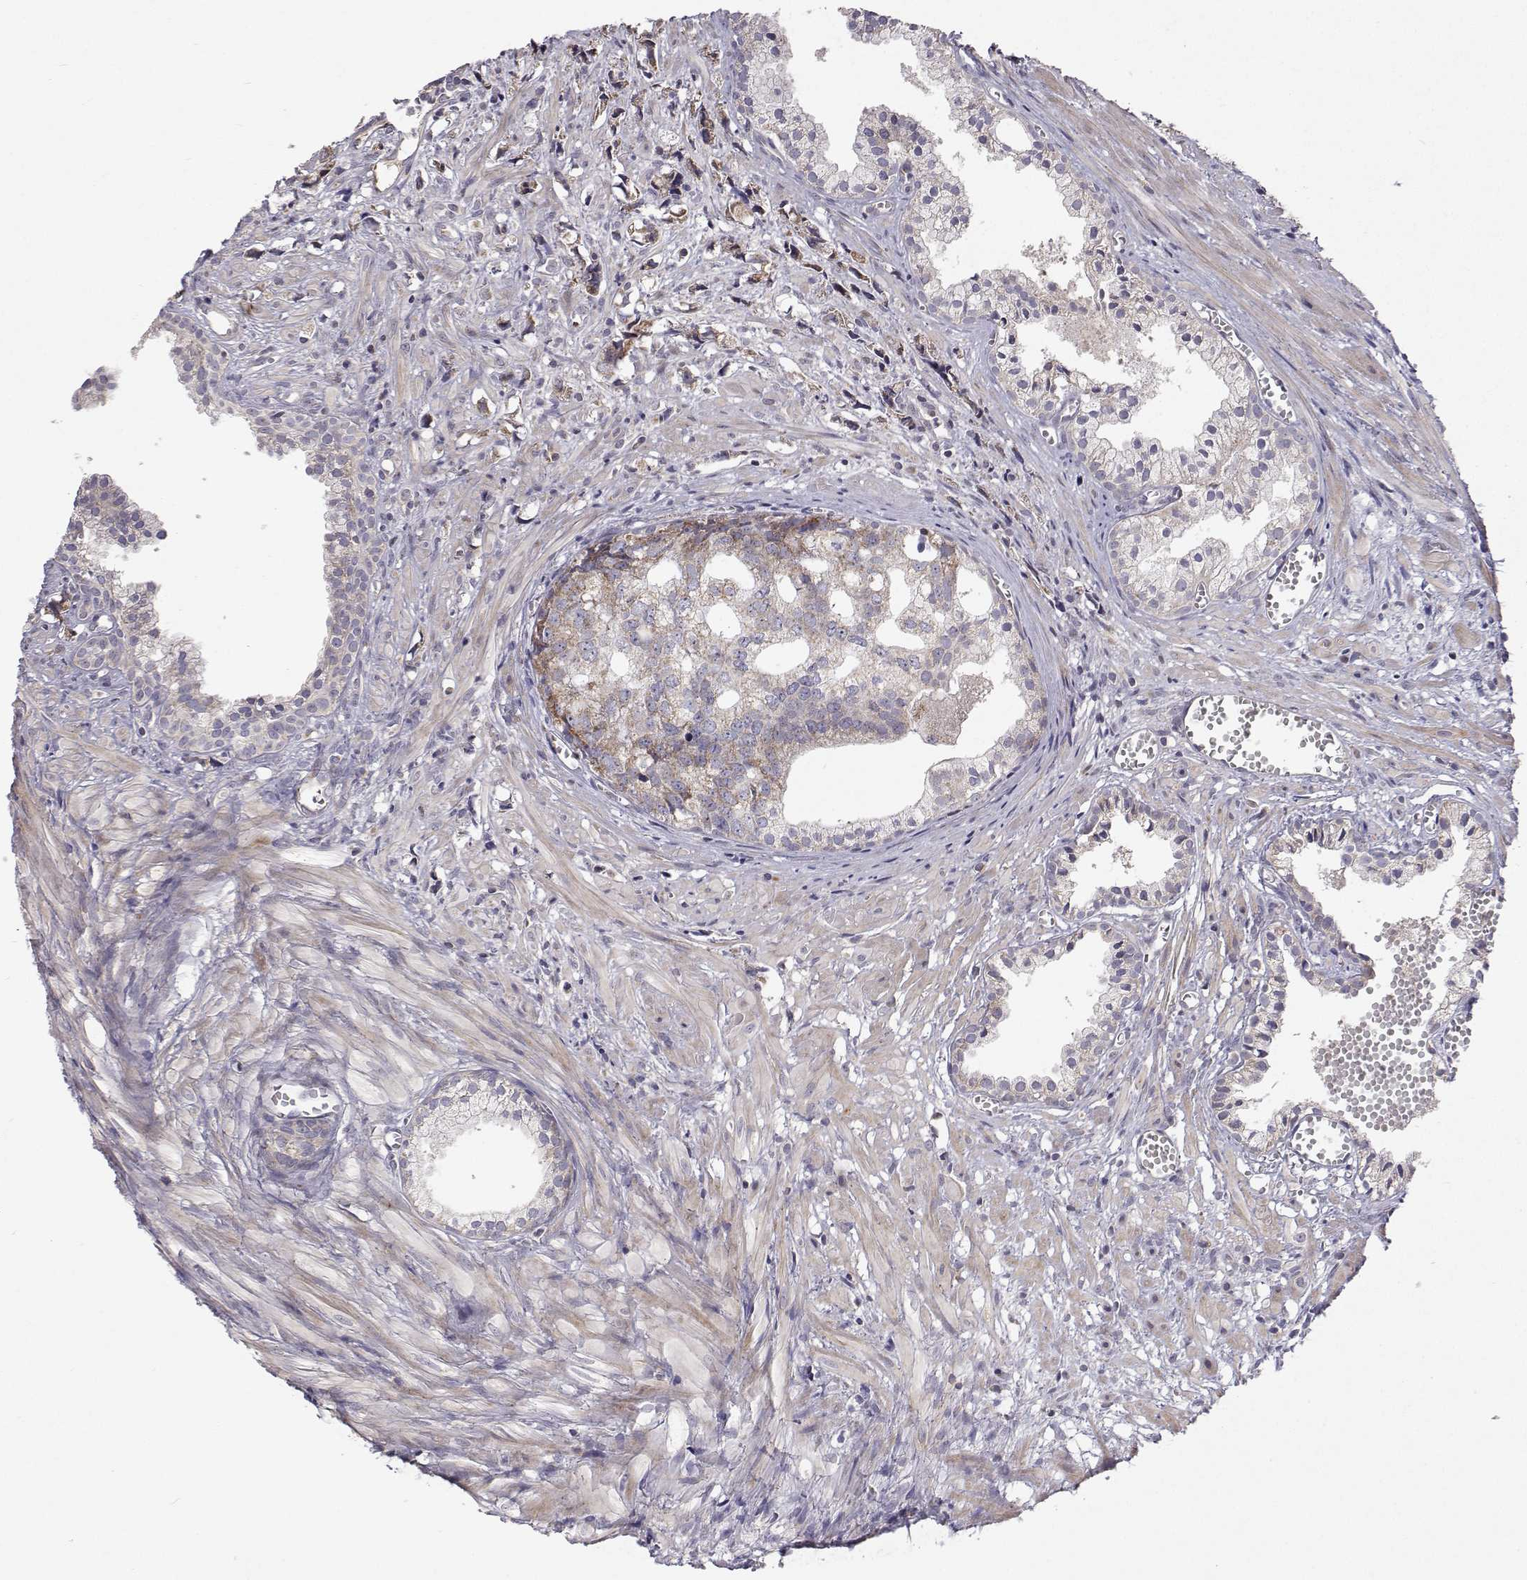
{"staining": {"intensity": "weak", "quantity": "<25%", "location": "cytoplasmic/membranous"}, "tissue": "prostate cancer", "cell_type": "Tumor cells", "image_type": "cancer", "snomed": [{"axis": "morphology", "description": "Adenocarcinoma, High grade"}, {"axis": "topography", "description": "Prostate"}], "caption": "IHC image of neoplastic tissue: prostate cancer (adenocarcinoma (high-grade)) stained with DAB displays no significant protein expression in tumor cells. (DAB IHC visualized using brightfield microscopy, high magnification).", "gene": "MRPL3", "patient": {"sex": "male", "age": 58}}